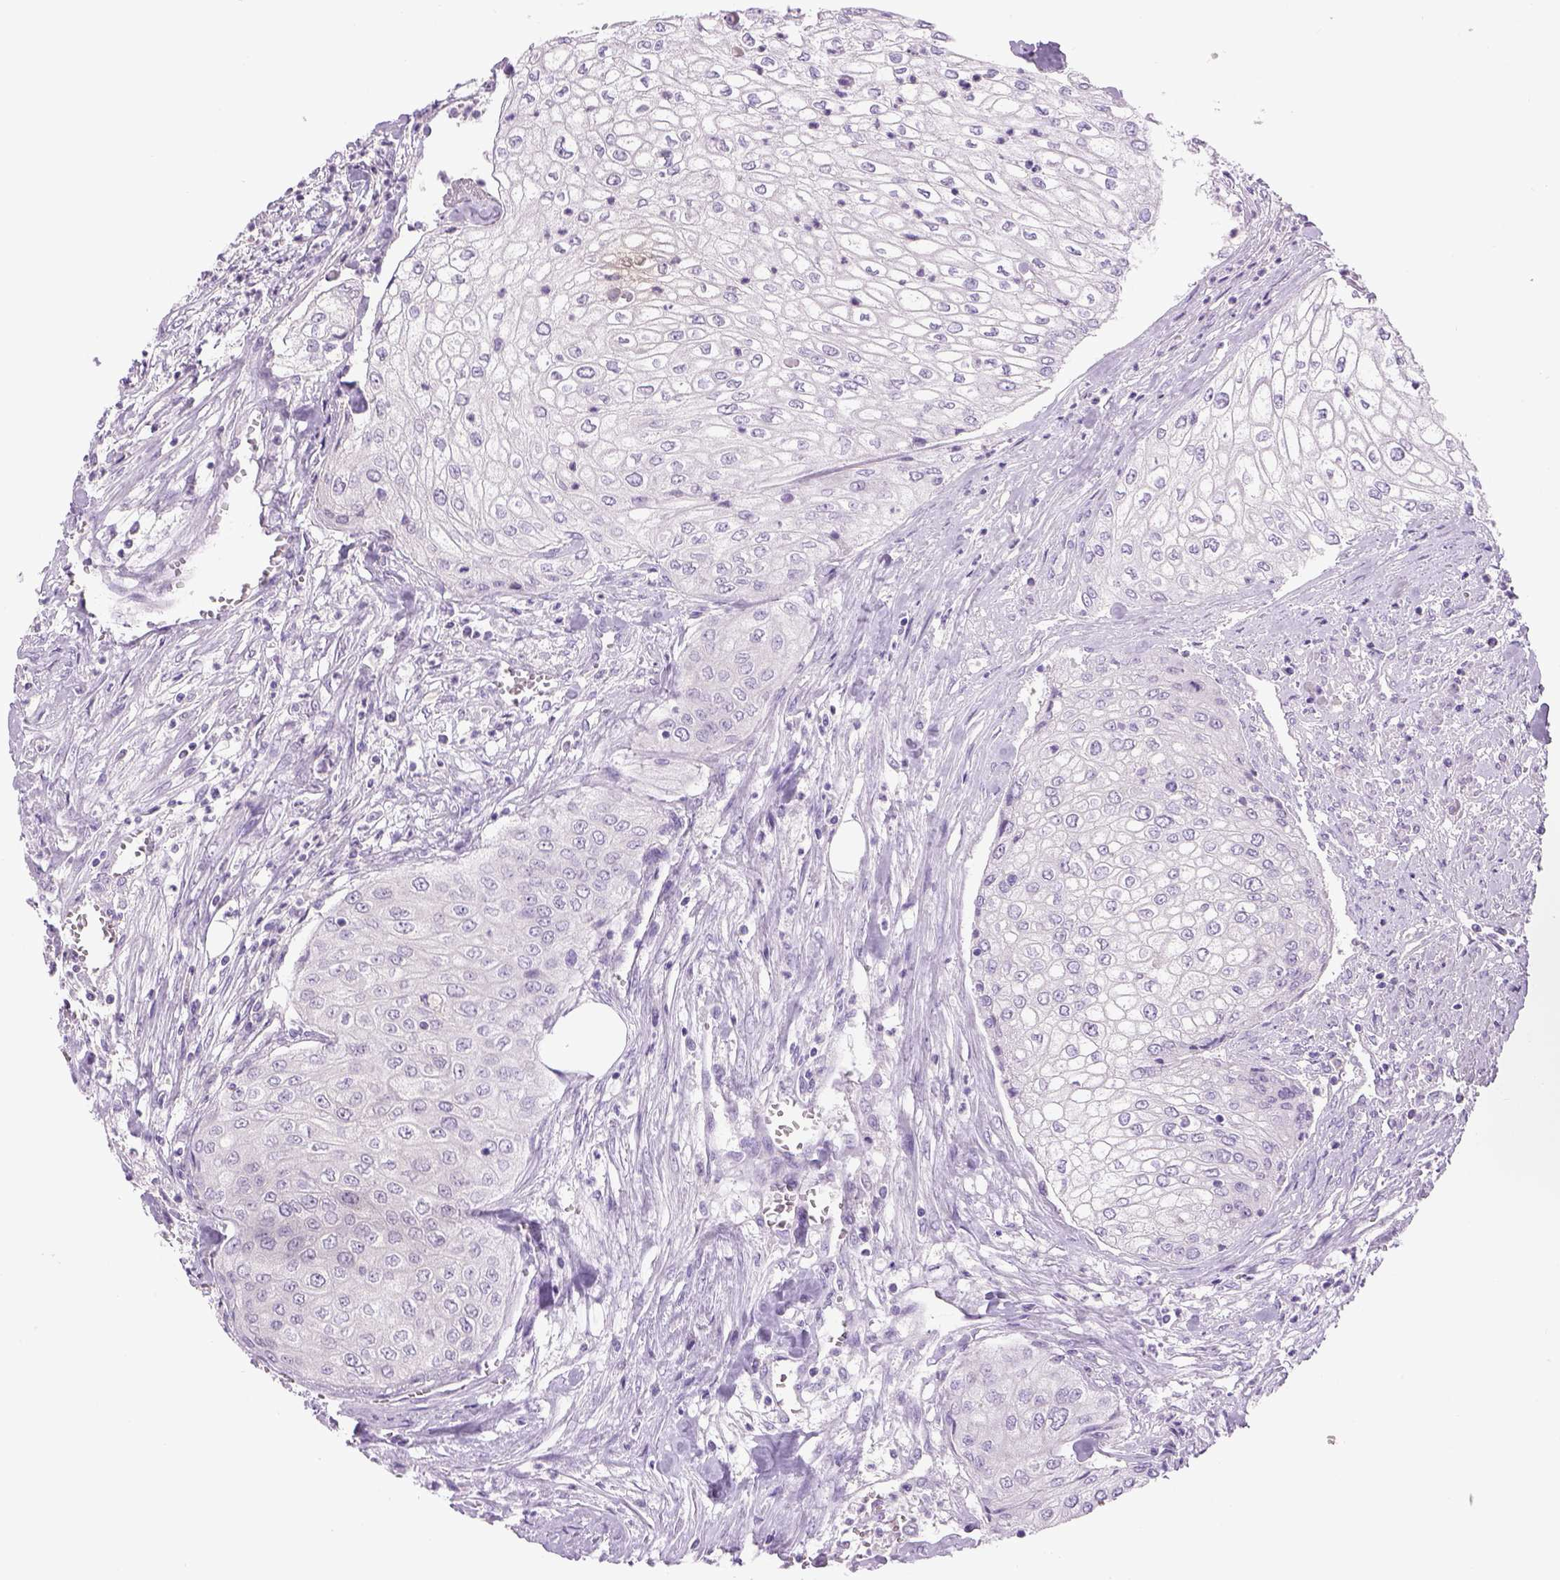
{"staining": {"intensity": "negative", "quantity": "none", "location": "none"}, "tissue": "urothelial cancer", "cell_type": "Tumor cells", "image_type": "cancer", "snomed": [{"axis": "morphology", "description": "Urothelial carcinoma, High grade"}, {"axis": "topography", "description": "Urinary bladder"}], "caption": "This is a micrograph of IHC staining of urothelial cancer, which shows no staining in tumor cells.", "gene": "DBH", "patient": {"sex": "male", "age": 62}}